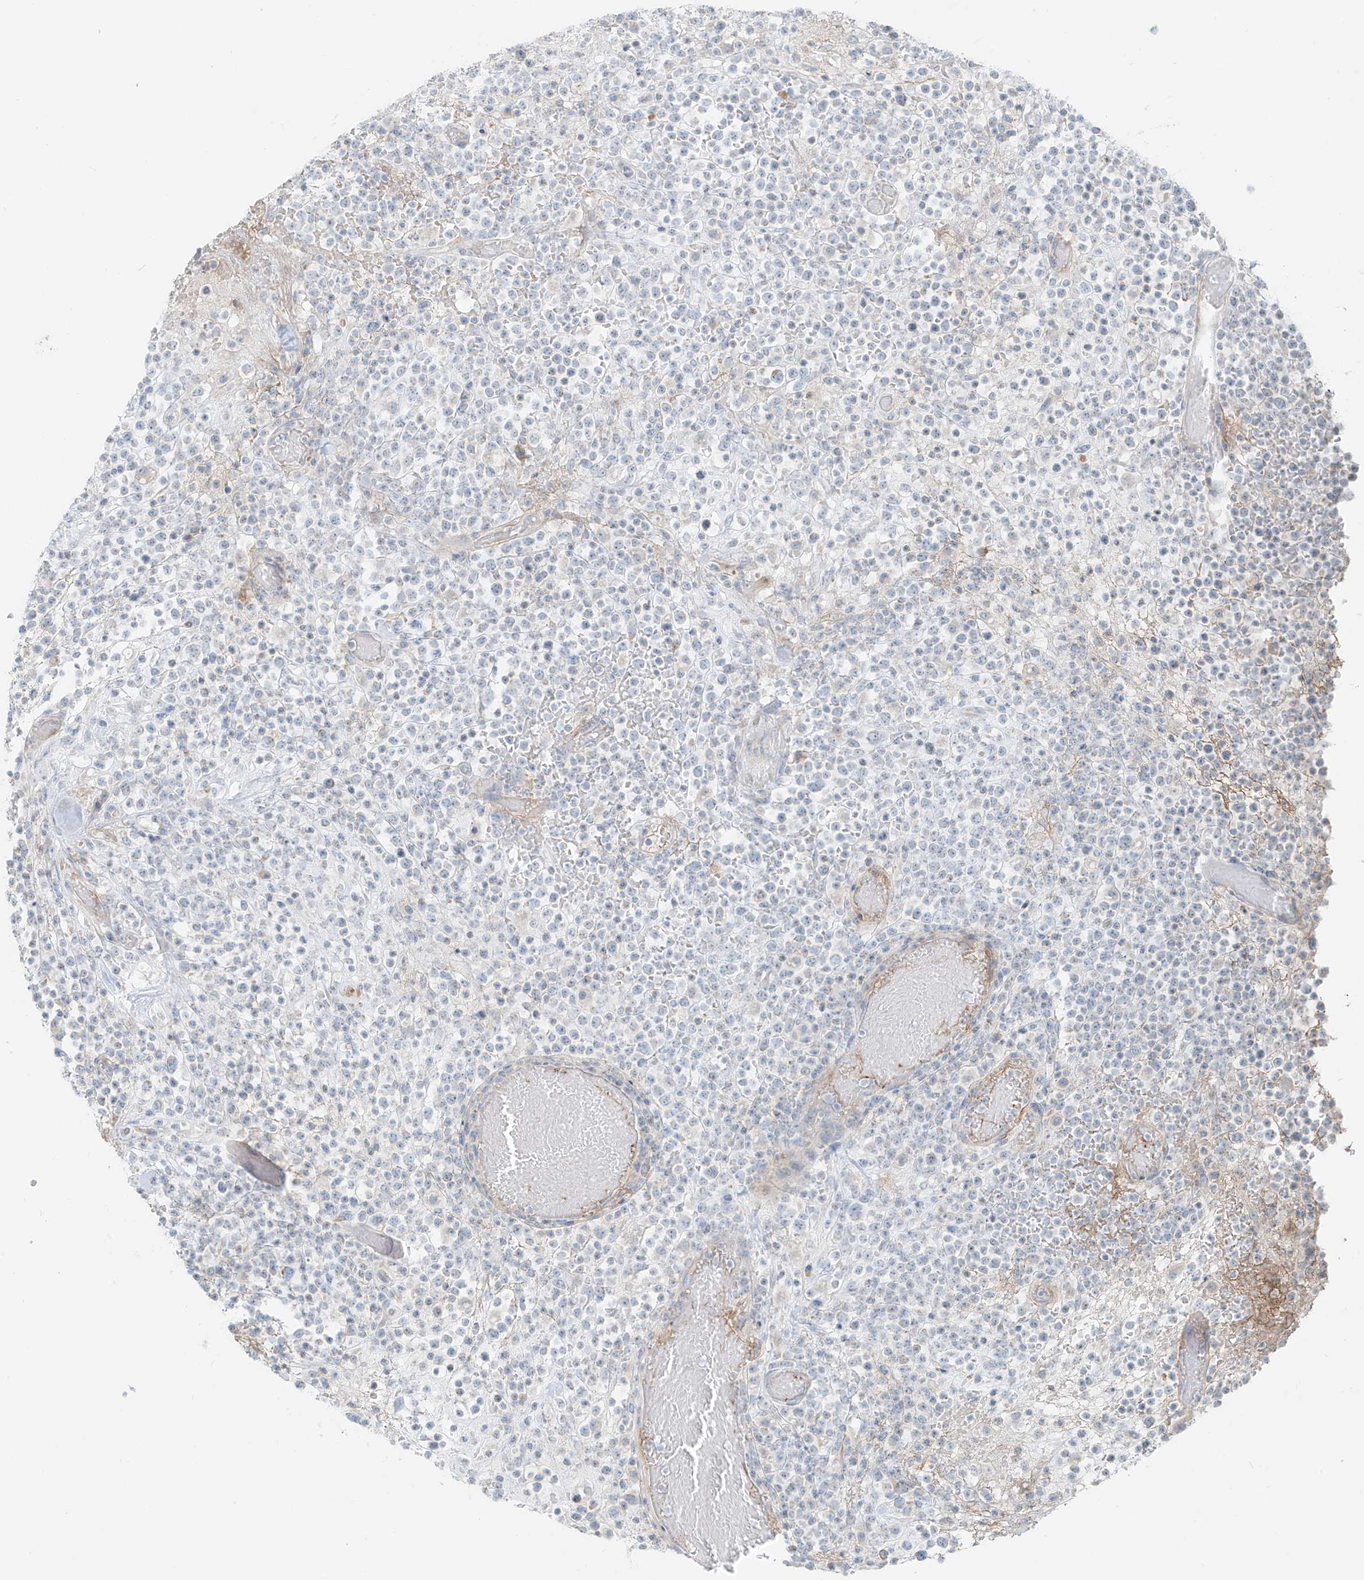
{"staining": {"intensity": "negative", "quantity": "none", "location": "none"}, "tissue": "lymphoma", "cell_type": "Tumor cells", "image_type": "cancer", "snomed": [{"axis": "morphology", "description": "Malignant lymphoma, non-Hodgkin's type, High grade"}, {"axis": "topography", "description": "Colon"}], "caption": "Tumor cells show no significant protein positivity in lymphoma. The staining is performed using DAB (3,3'-diaminobenzidine) brown chromogen with nuclei counter-stained in using hematoxylin.", "gene": "UST", "patient": {"sex": "female", "age": 53}}